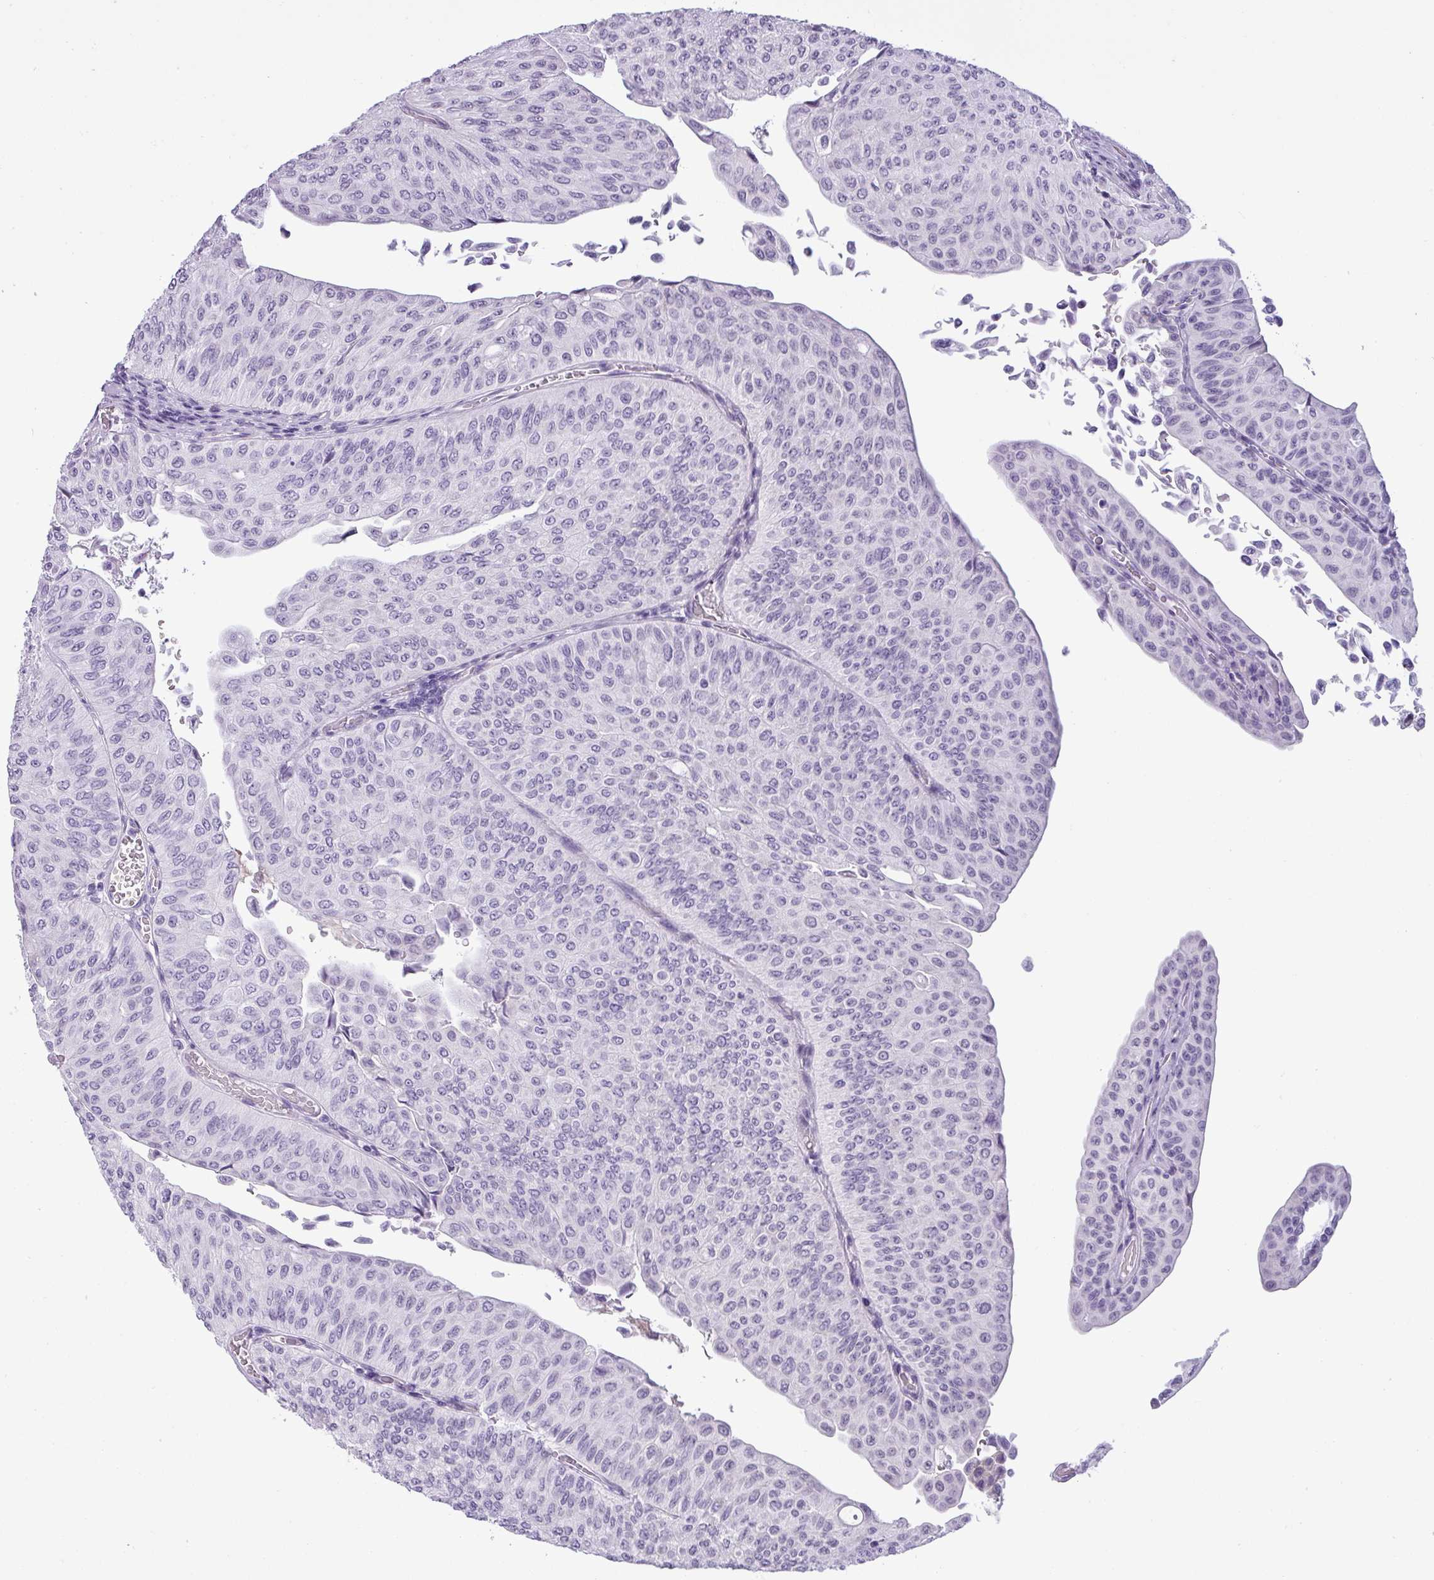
{"staining": {"intensity": "negative", "quantity": "none", "location": "none"}, "tissue": "urothelial cancer", "cell_type": "Tumor cells", "image_type": "cancer", "snomed": [{"axis": "morphology", "description": "Urothelial carcinoma, NOS"}, {"axis": "topography", "description": "Urinary bladder"}], "caption": "IHC of human transitional cell carcinoma reveals no expression in tumor cells.", "gene": "CDH16", "patient": {"sex": "male", "age": 59}}